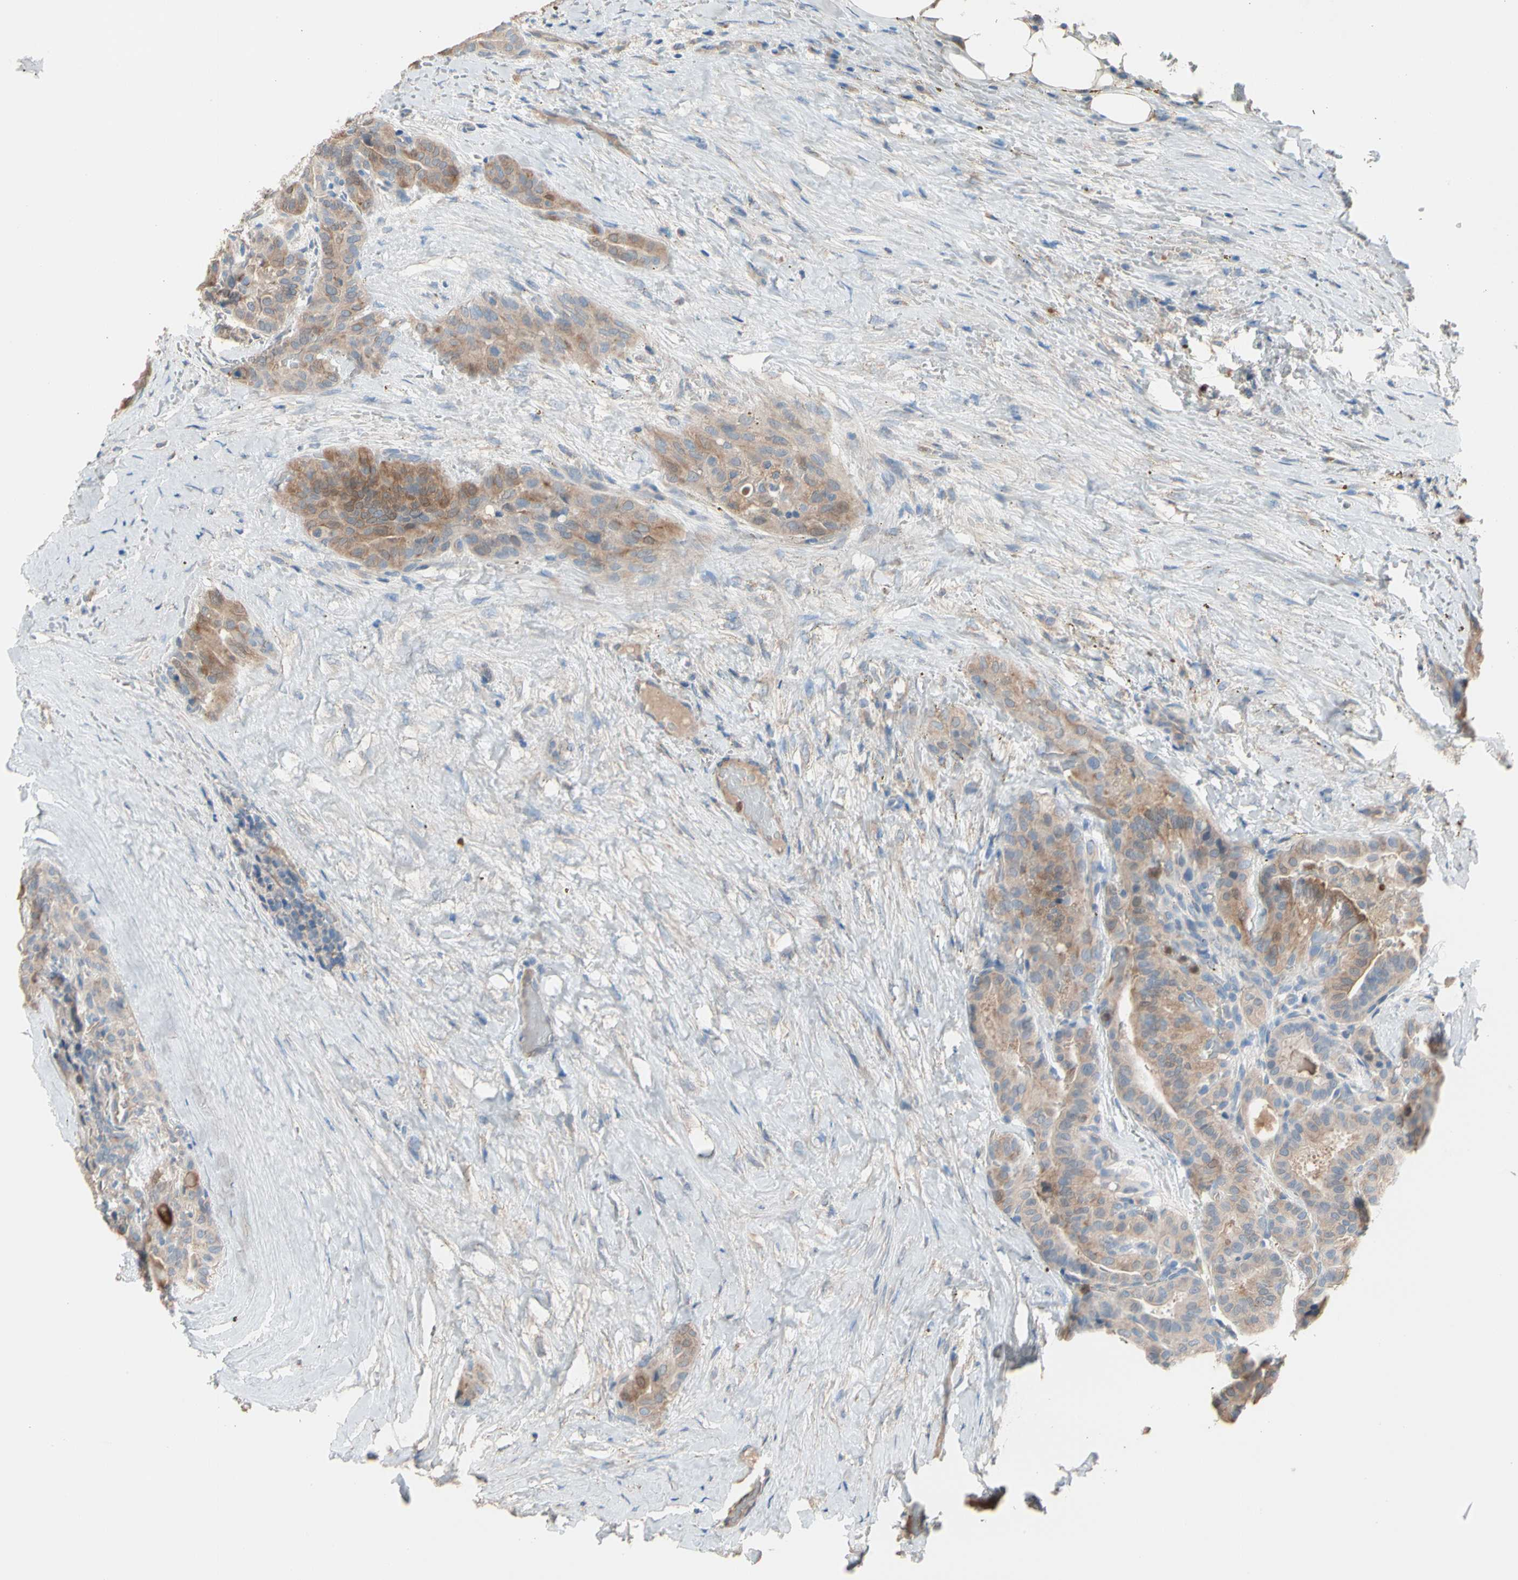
{"staining": {"intensity": "moderate", "quantity": ">75%", "location": "cytoplasmic/membranous"}, "tissue": "thyroid cancer", "cell_type": "Tumor cells", "image_type": "cancer", "snomed": [{"axis": "morphology", "description": "Papillary adenocarcinoma, NOS"}, {"axis": "topography", "description": "Thyroid gland"}], "caption": "Protein analysis of thyroid cancer (papillary adenocarcinoma) tissue exhibits moderate cytoplasmic/membranous expression in approximately >75% of tumor cells. The protein is shown in brown color, while the nuclei are stained blue.", "gene": "BBOX1", "patient": {"sex": "male", "age": 77}}